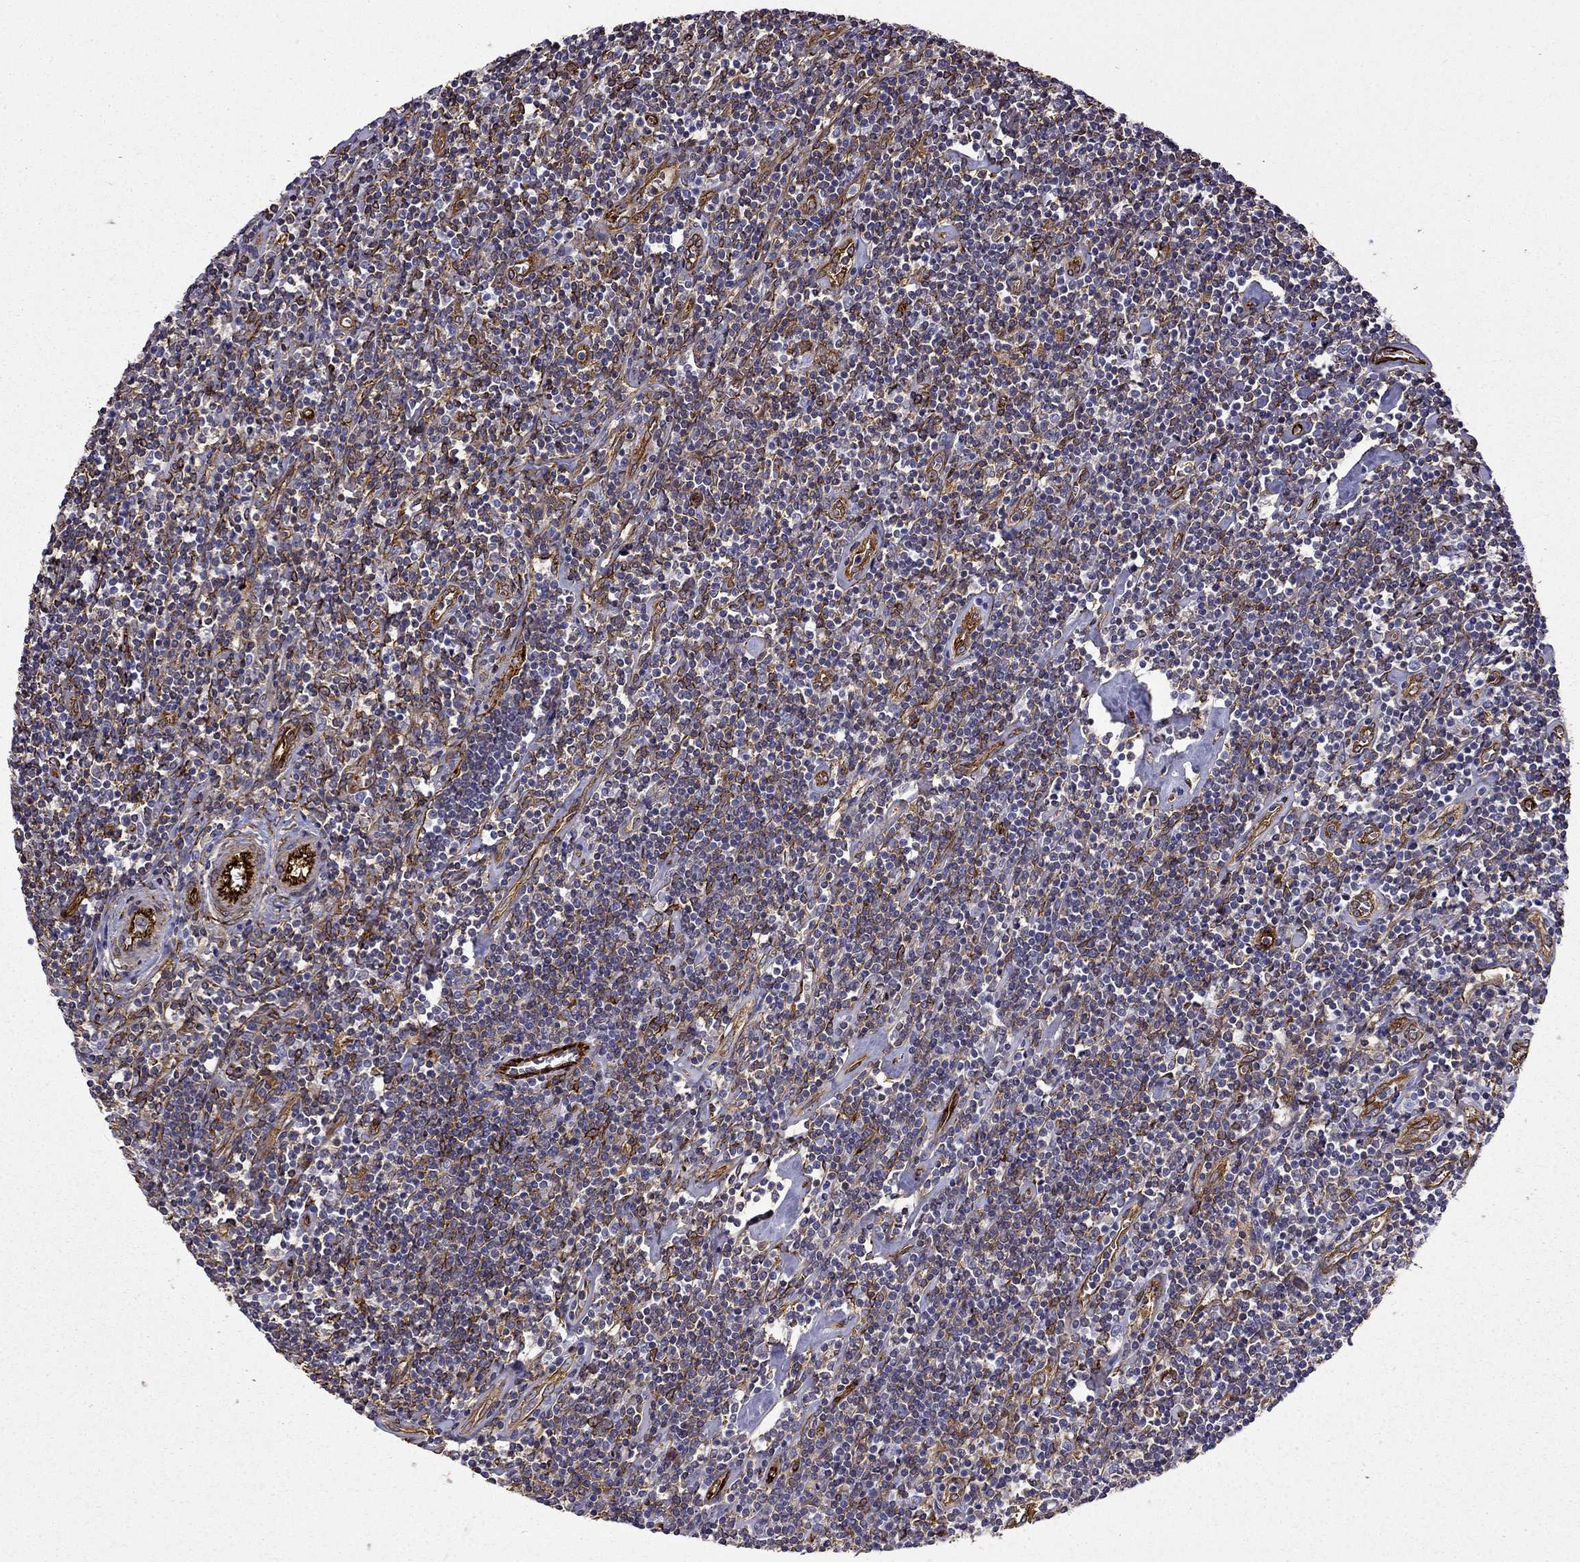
{"staining": {"intensity": "negative", "quantity": "none", "location": "none"}, "tissue": "lymphoma", "cell_type": "Tumor cells", "image_type": "cancer", "snomed": [{"axis": "morphology", "description": "Hodgkin's disease, NOS"}, {"axis": "topography", "description": "Lymph node"}], "caption": "Immunohistochemistry (IHC) micrograph of human Hodgkin's disease stained for a protein (brown), which displays no positivity in tumor cells.", "gene": "MAP4", "patient": {"sex": "male", "age": 40}}